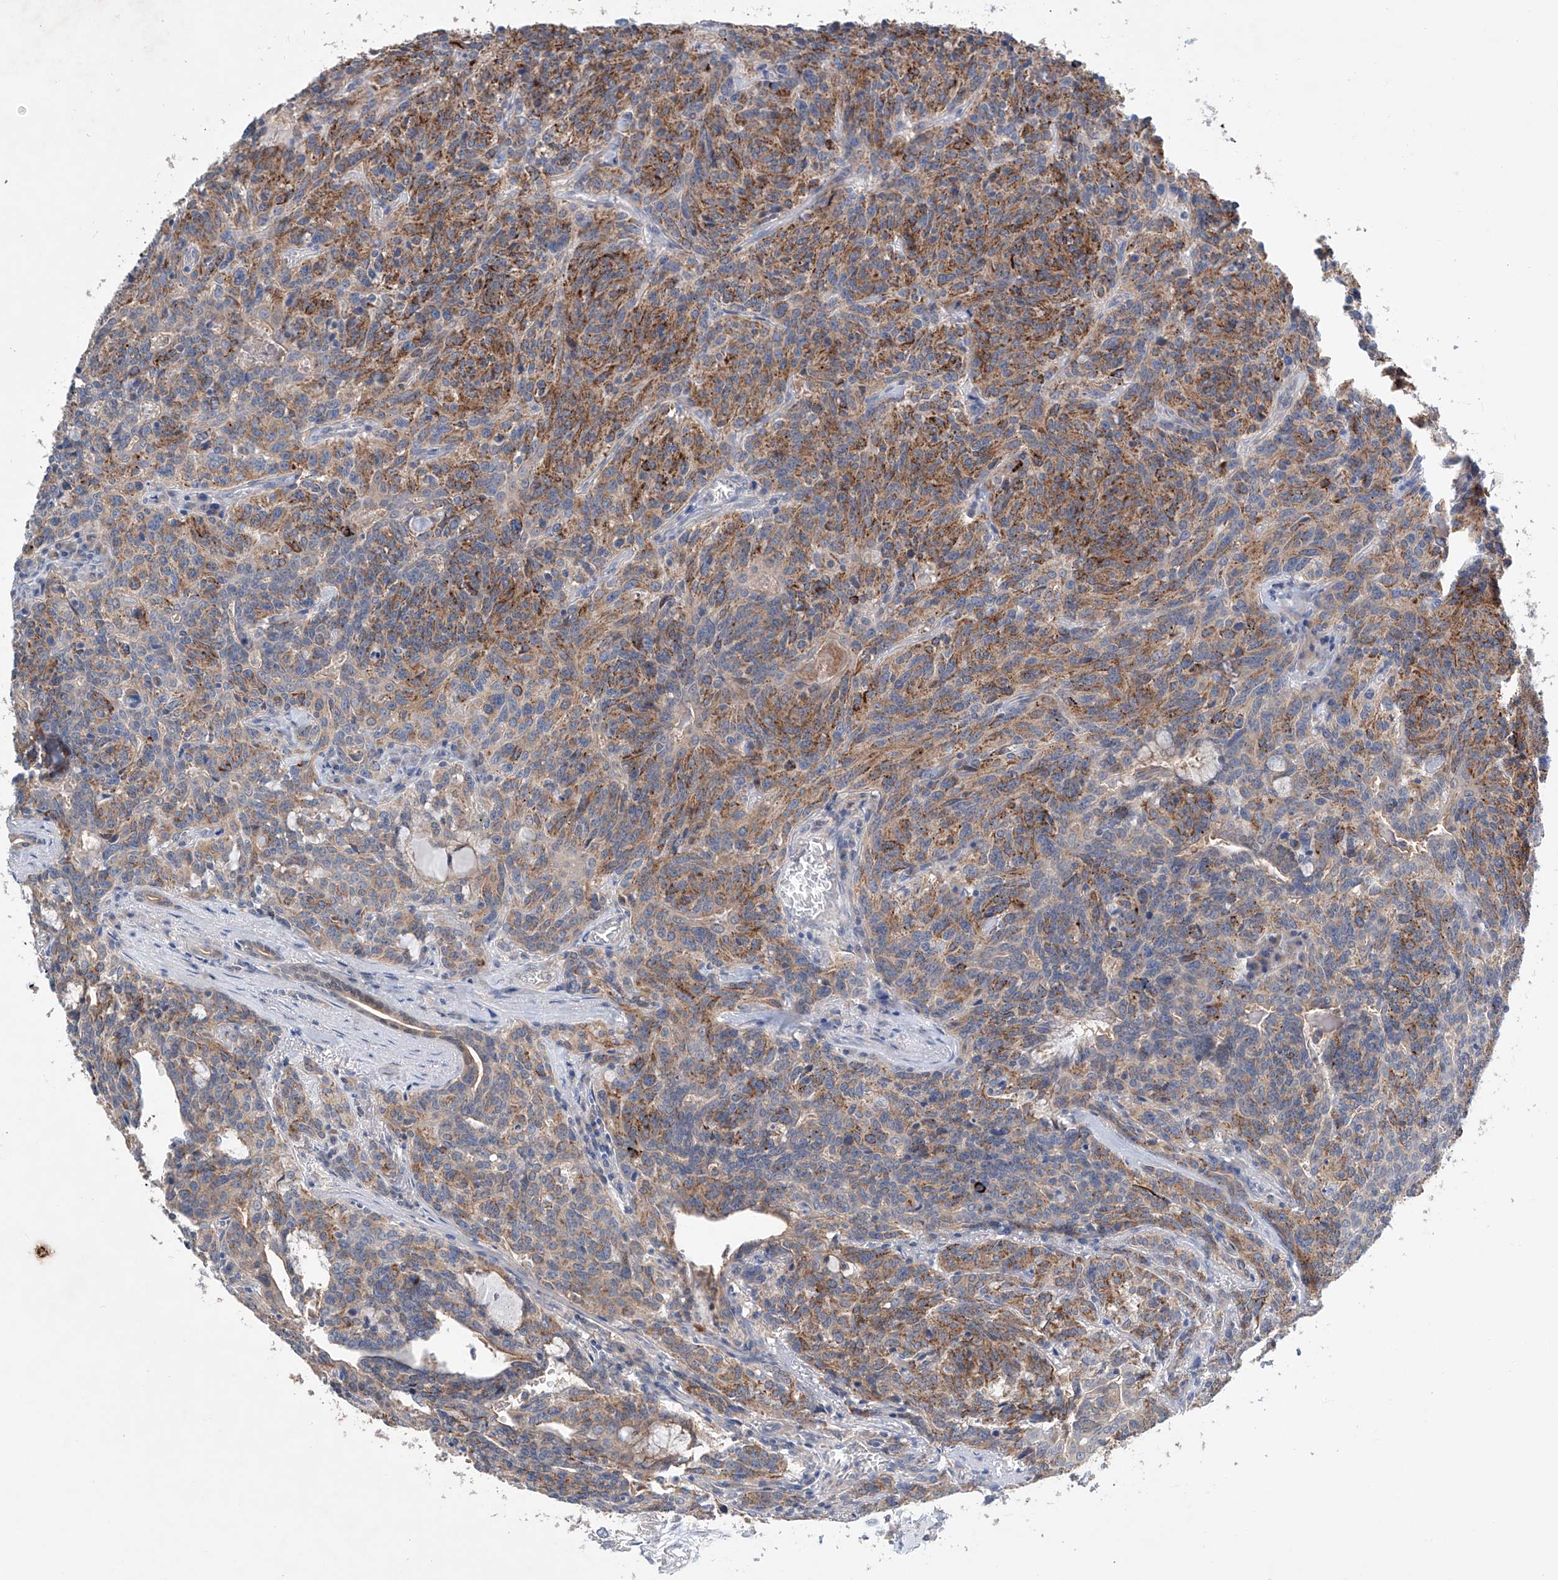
{"staining": {"intensity": "strong", "quantity": ">75%", "location": "cytoplasmic/membranous"}, "tissue": "carcinoid", "cell_type": "Tumor cells", "image_type": "cancer", "snomed": [{"axis": "morphology", "description": "Carcinoid, malignant, NOS"}, {"axis": "topography", "description": "Lung"}], "caption": "Immunohistochemical staining of malignant carcinoid demonstrates high levels of strong cytoplasmic/membranous expression in approximately >75% of tumor cells.", "gene": "GPC4", "patient": {"sex": "female", "age": 46}}